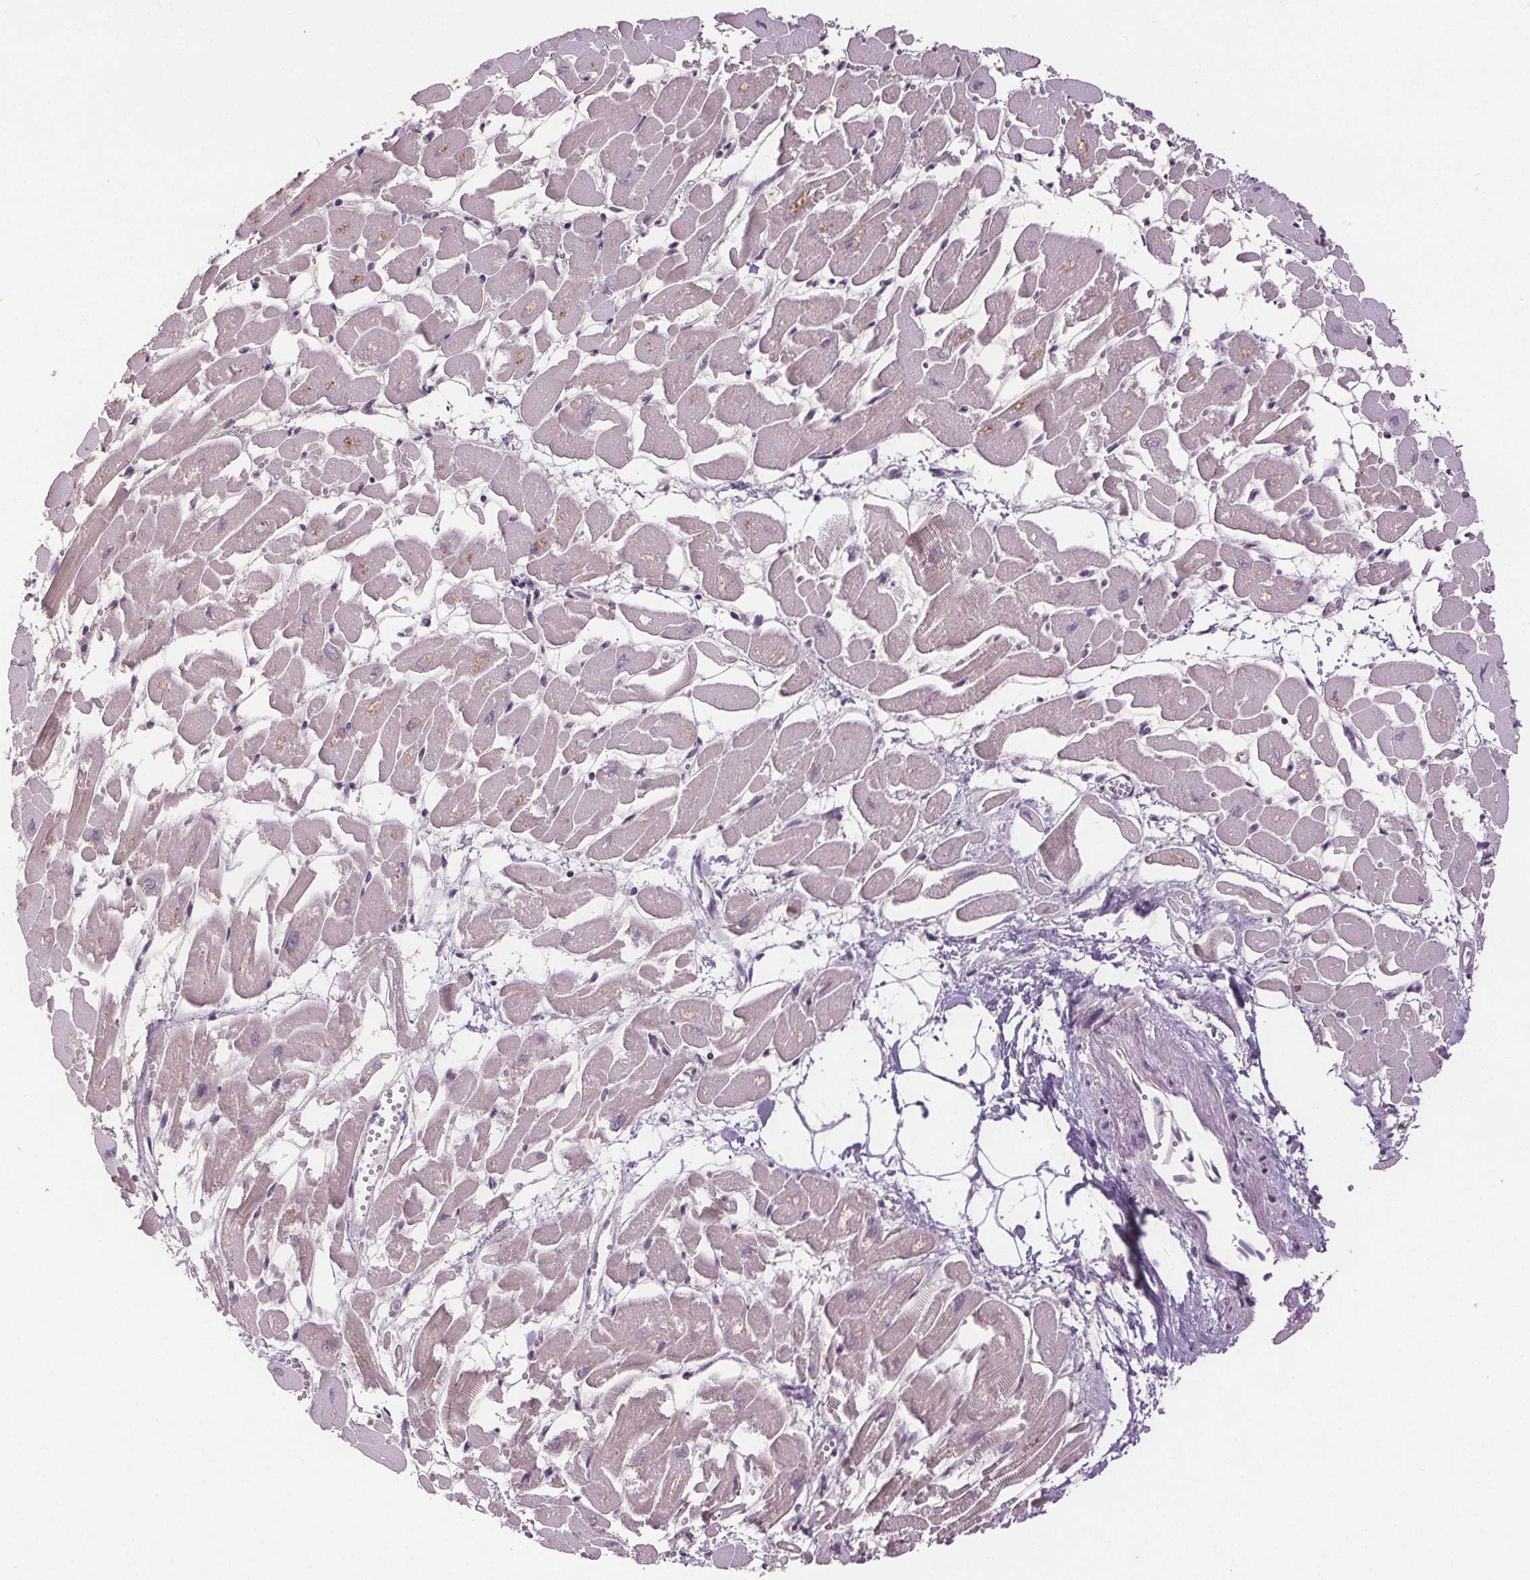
{"staining": {"intensity": "negative", "quantity": "none", "location": "none"}, "tissue": "heart muscle", "cell_type": "Cardiomyocytes", "image_type": "normal", "snomed": [{"axis": "morphology", "description": "Normal tissue, NOS"}, {"axis": "topography", "description": "Heart"}], "caption": "This is an IHC histopathology image of benign heart muscle. There is no positivity in cardiomyocytes.", "gene": "CENPF", "patient": {"sex": "female", "age": 52}}